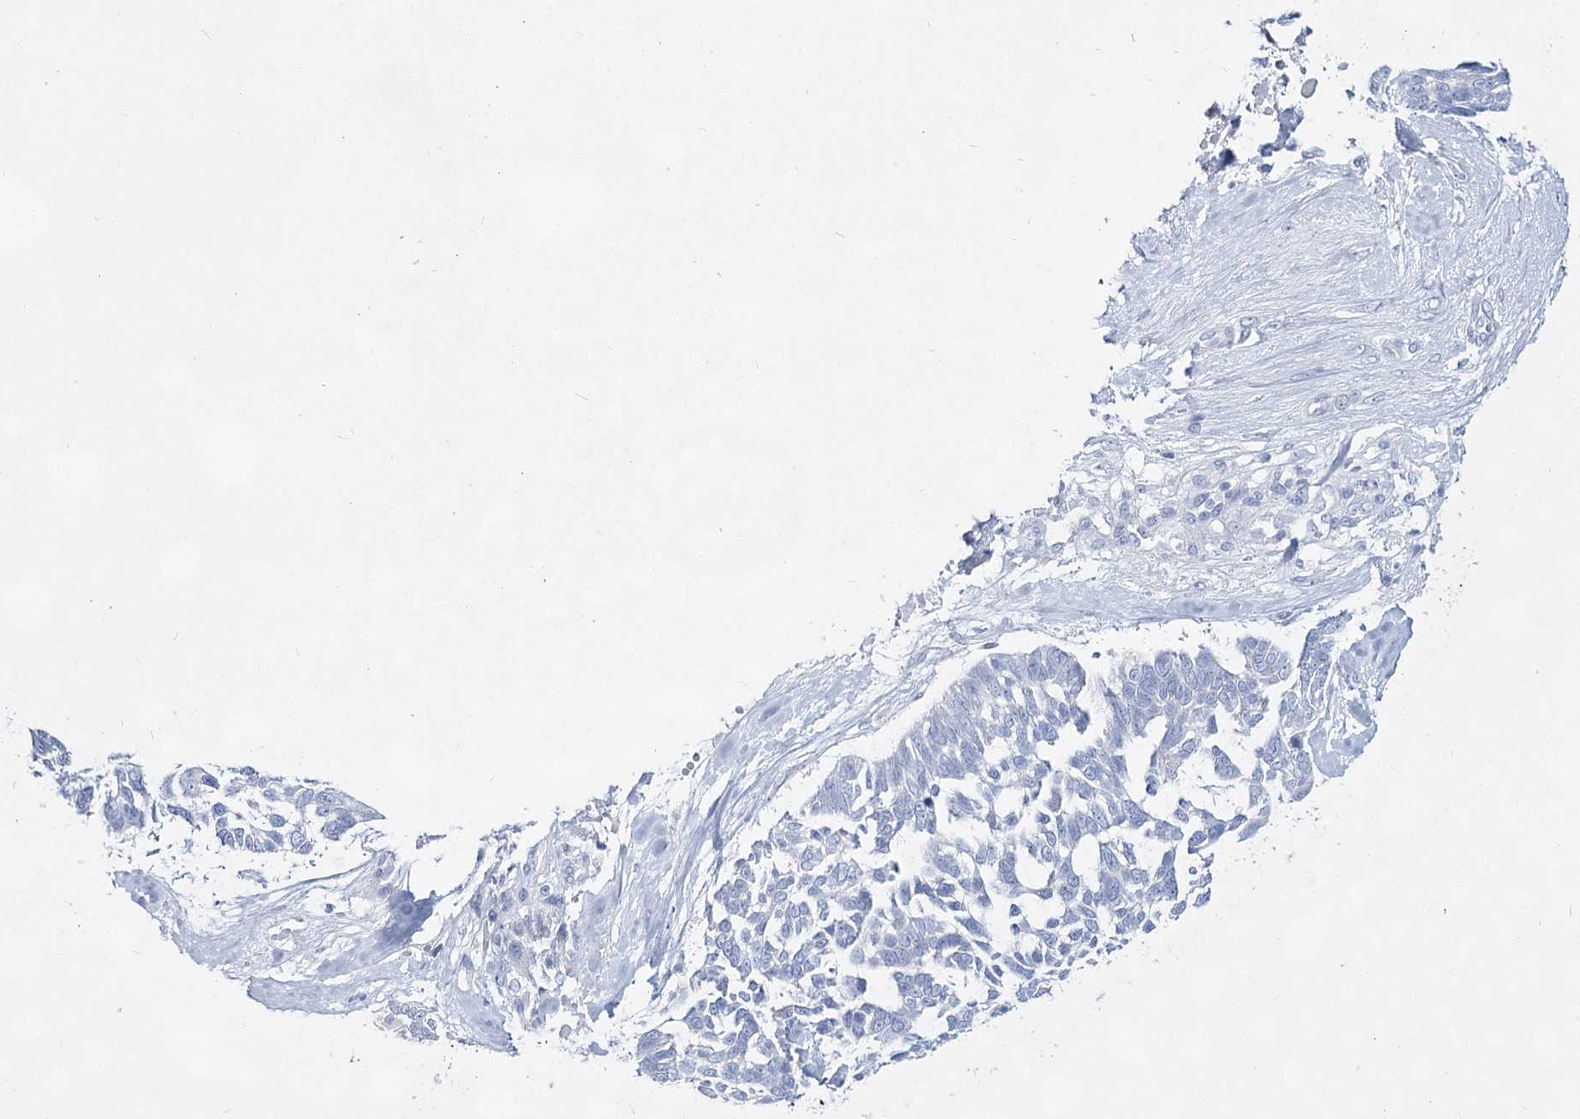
{"staining": {"intensity": "negative", "quantity": "none", "location": "none"}, "tissue": "skin cancer", "cell_type": "Tumor cells", "image_type": "cancer", "snomed": [{"axis": "morphology", "description": "Basal cell carcinoma"}, {"axis": "topography", "description": "Skin"}], "caption": "High magnification brightfield microscopy of skin cancer (basal cell carcinoma) stained with DAB (3,3'-diaminobenzidine) (brown) and counterstained with hematoxylin (blue): tumor cells show no significant positivity.", "gene": "SLC17A2", "patient": {"sex": "male", "age": 88}}